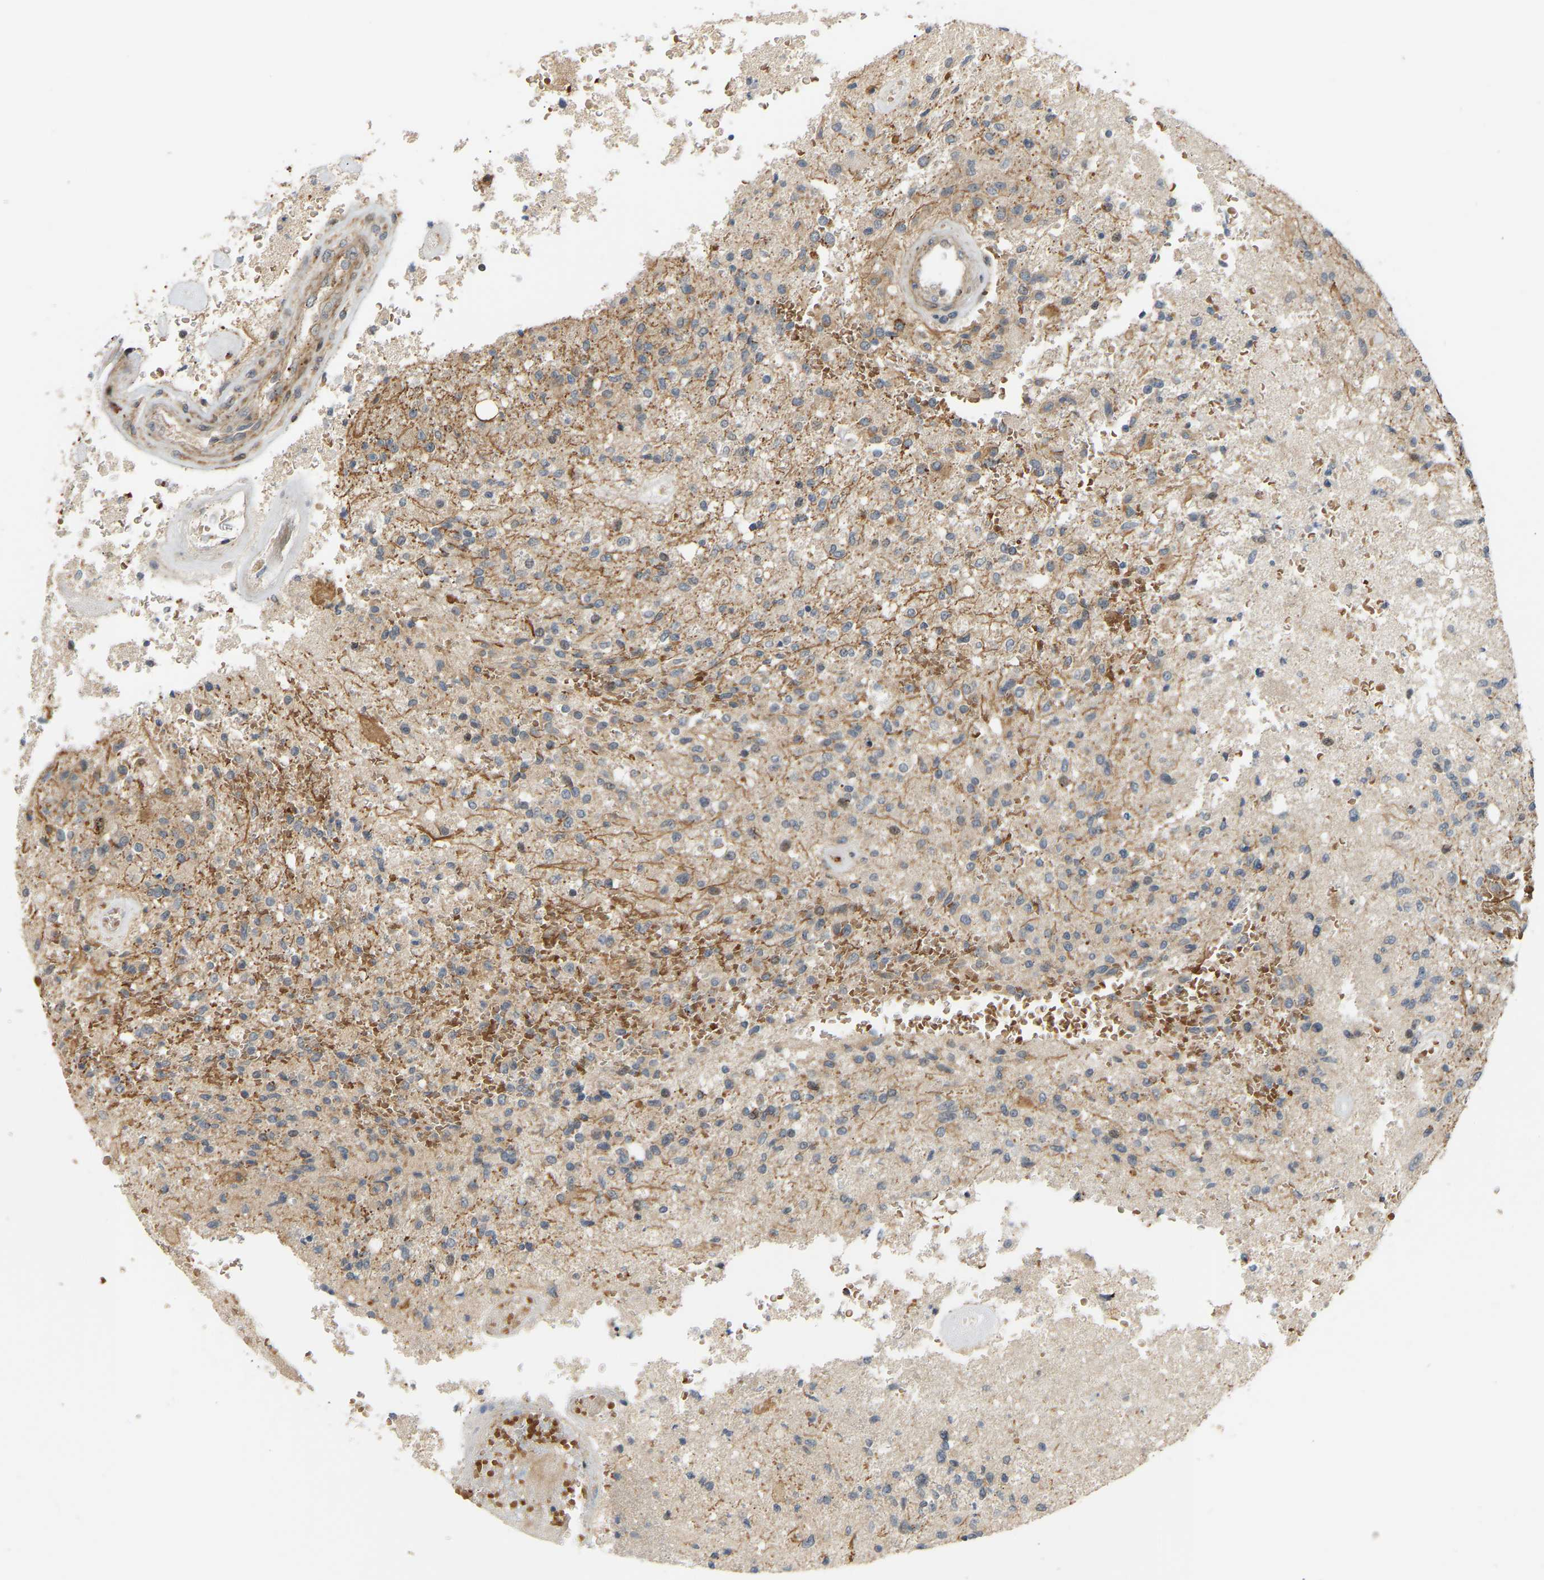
{"staining": {"intensity": "weak", "quantity": "25%-75%", "location": "cytoplasmic/membranous"}, "tissue": "glioma", "cell_type": "Tumor cells", "image_type": "cancer", "snomed": [{"axis": "morphology", "description": "Normal tissue, NOS"}, {"axis": "morphology", "description": "Glioma, malignant, High grade"}, {"axis": "topography", "description": "Cerebral cortex"}], "caption": "Malignant glioma (high-grade) stained with a protein marker demonstrates weak staining in tumor cells.", "gene": "POGLUT2", "patient": {"sex": "male", "age": 77}}